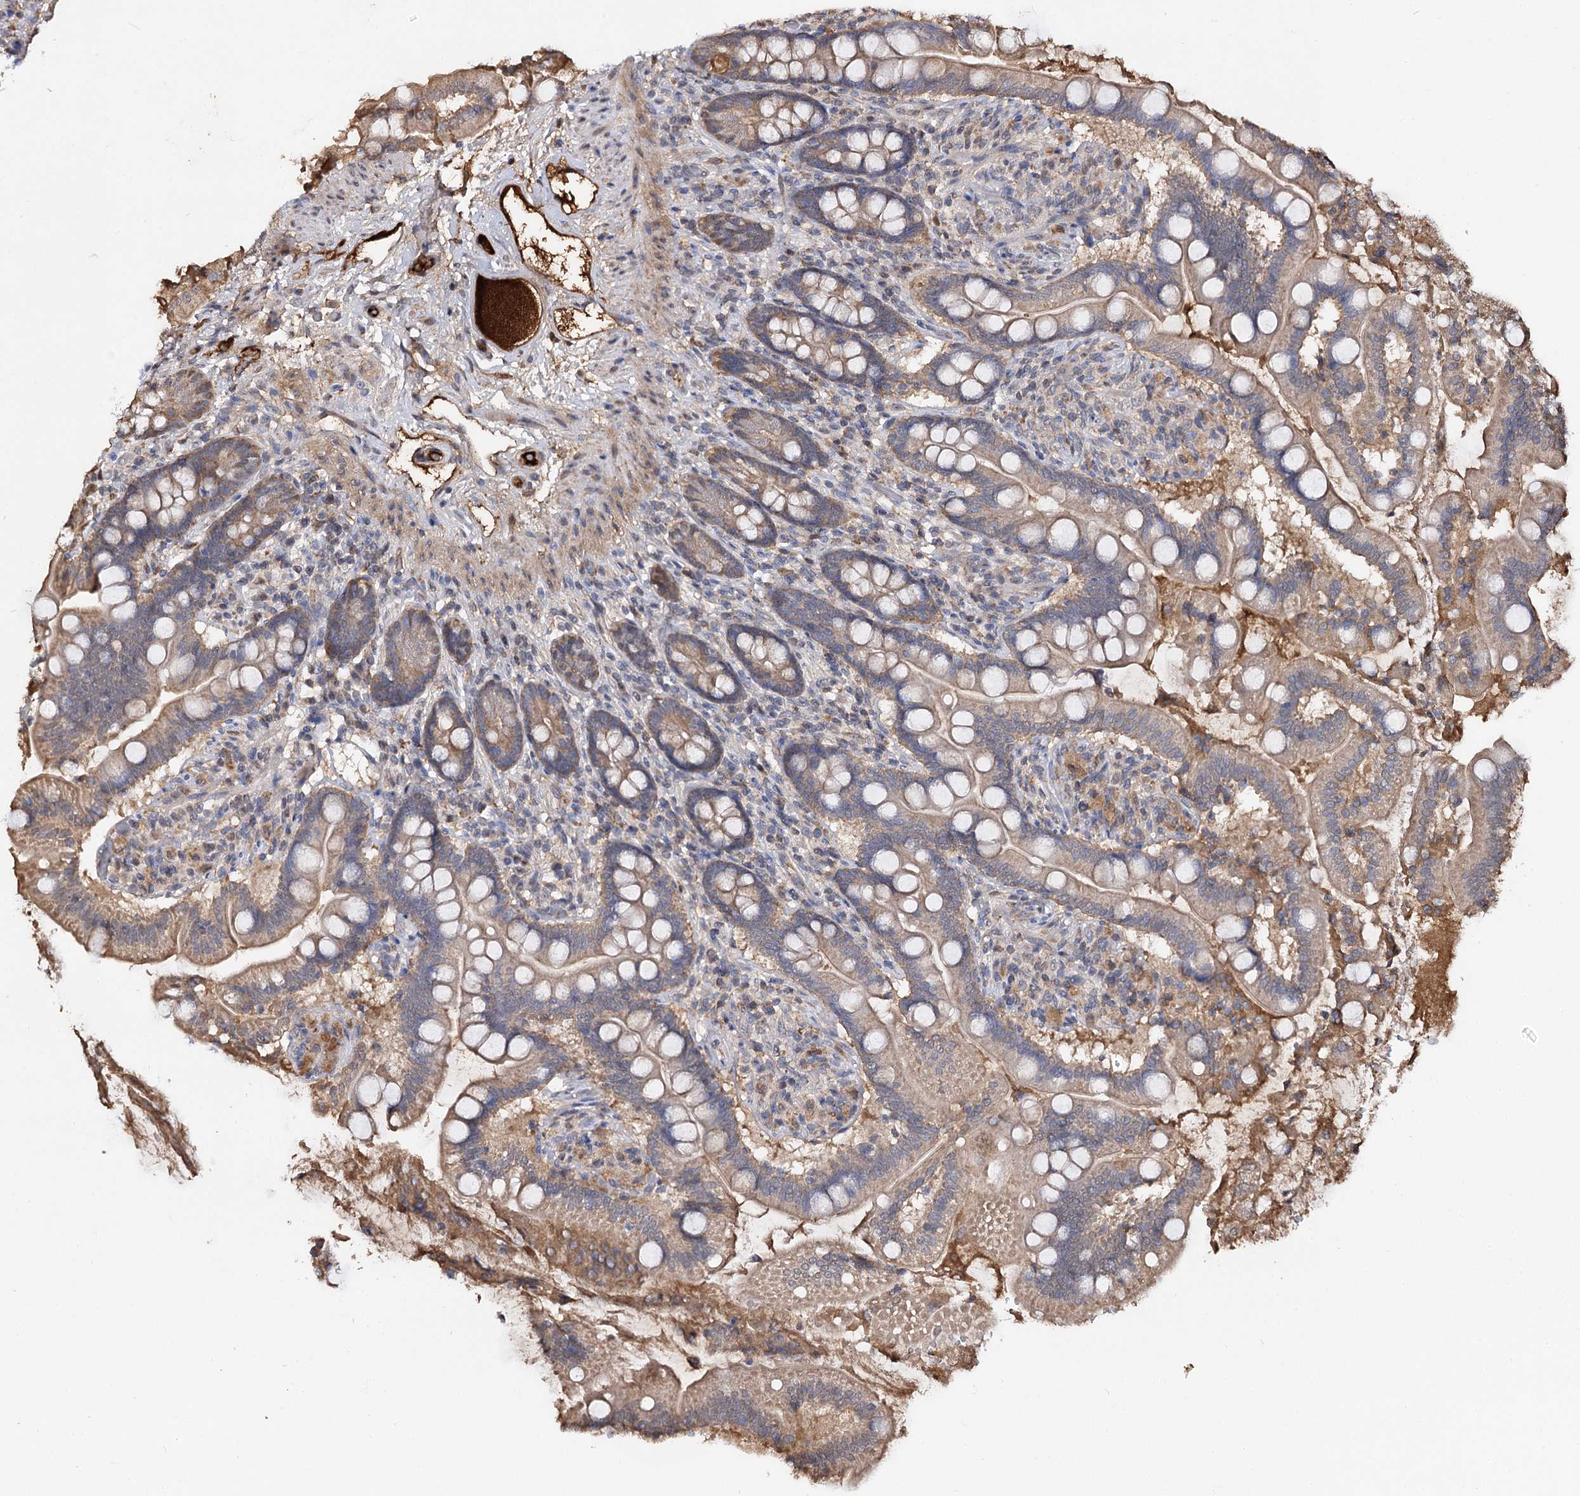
{"staining": {"intensity": "moderate", "quantity": "25%-75%", "location": "cytoplasmic/membranous"}, "tissue": "small intestine", "cell_type": "Glandular cells", "image_type": "normal", "snomed": [{"axis": "morphology", "description": "Normal tissue, NOS"}, {"axis": "topography", "description": "Small intestine"}], "caption": "Protein staining of normal small intestine reveals moderate cytoplasmic/membranous staining in about 25%-75% of glandular cells. The staining was performed using DAB, with brown indicating positive protein expression. Nuclei are stained blue with hematoxylin.", "gene": "ARL13A", "patient": {"sex": "female", "age": 64}}